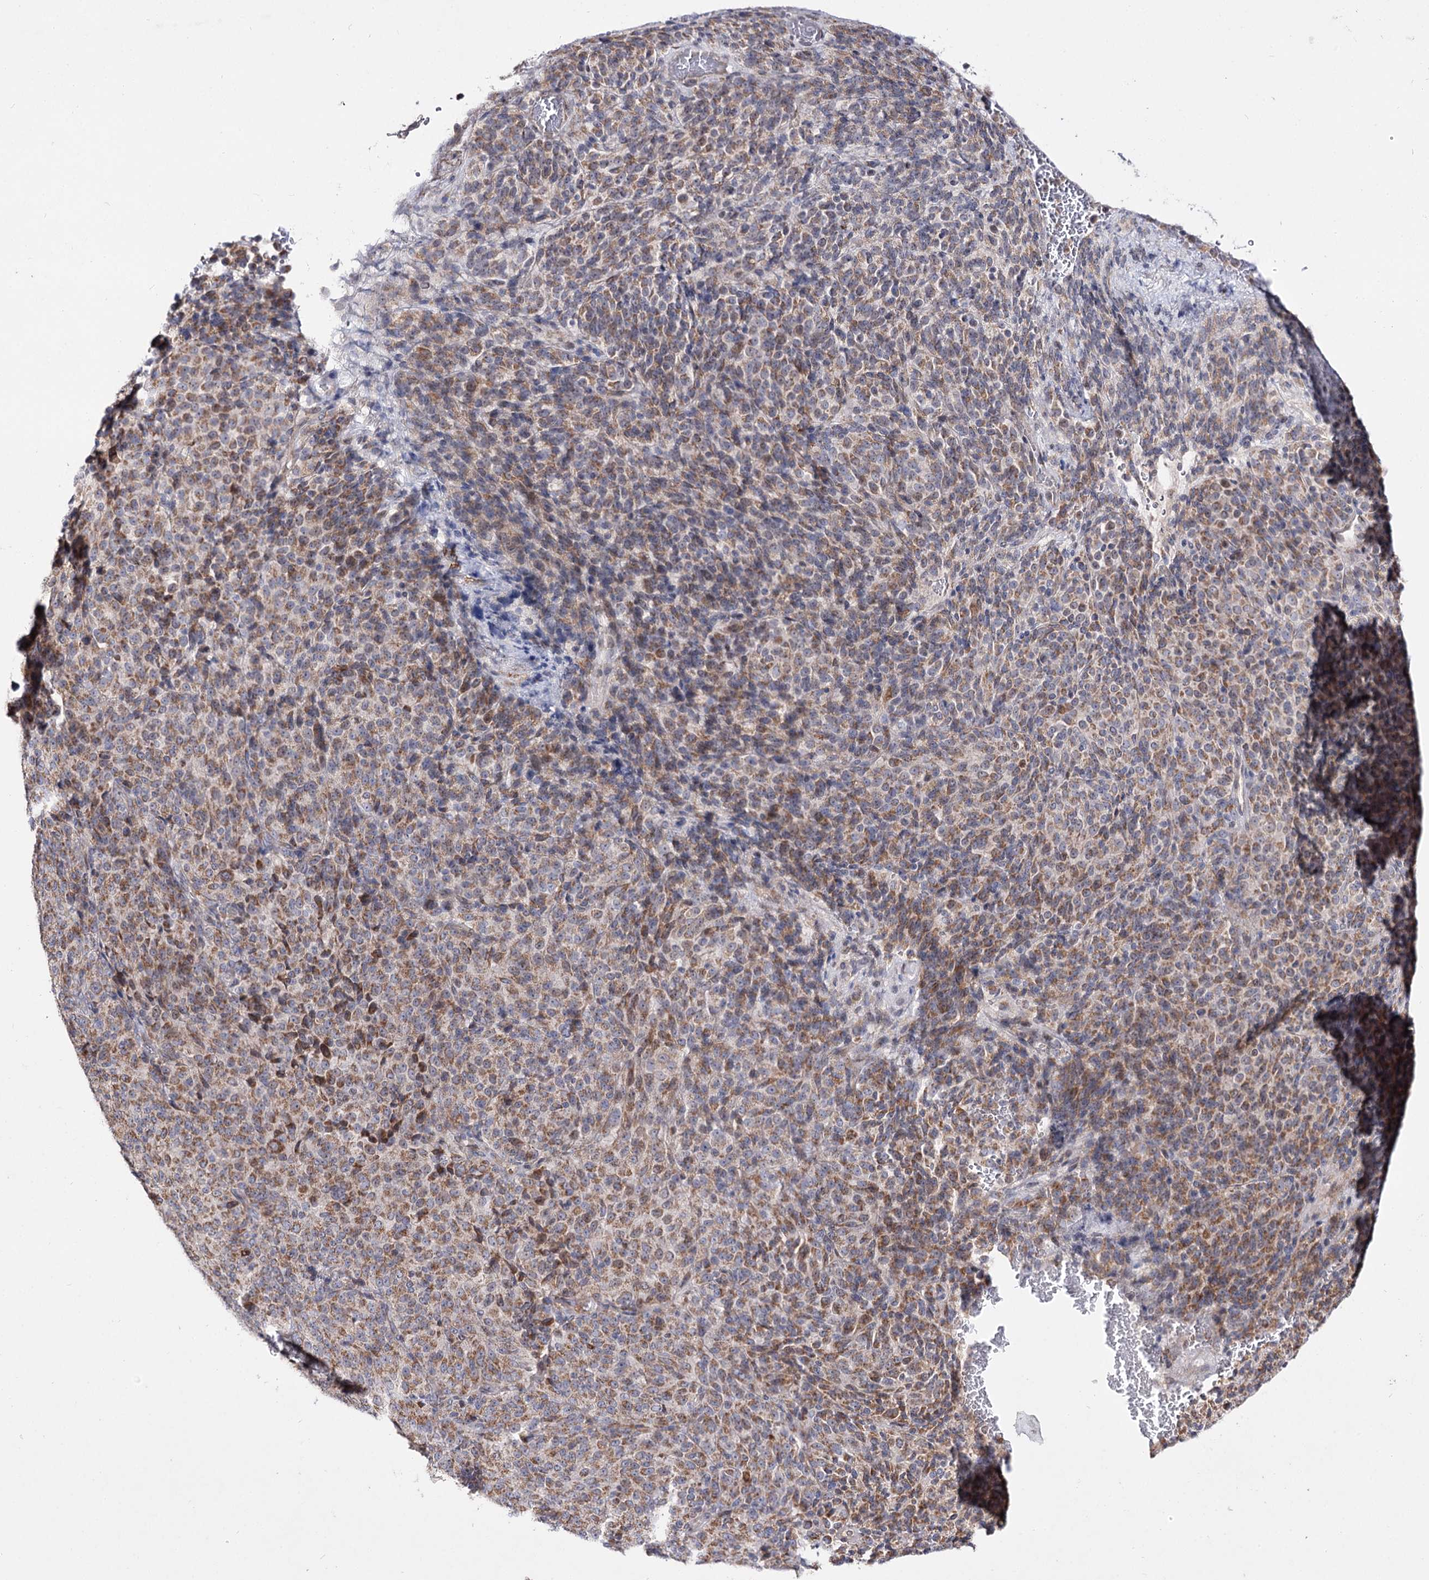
{"staining": {"intensity": "moderate", "quantity": "25%-75%", "location": "cytoplasmic/membranous"}, "tissue": "melanoma", "cell_type": "Tumor cells", "image_type": "cancer", "snomed": [{"axis": "morphology", "description": "Malignant melanoma, Metastatic site"}, {"axis": "topography", "description": "Brain"}], "caption": "A micrograph showing moderate cytoplasmic/membranous expression in about 25%-75% of tumor cells in melanoma, as visualized by brown immunohistochemical staining.", "gene": "C11orf80", "patient": {"sex": "female", "age": 56}}